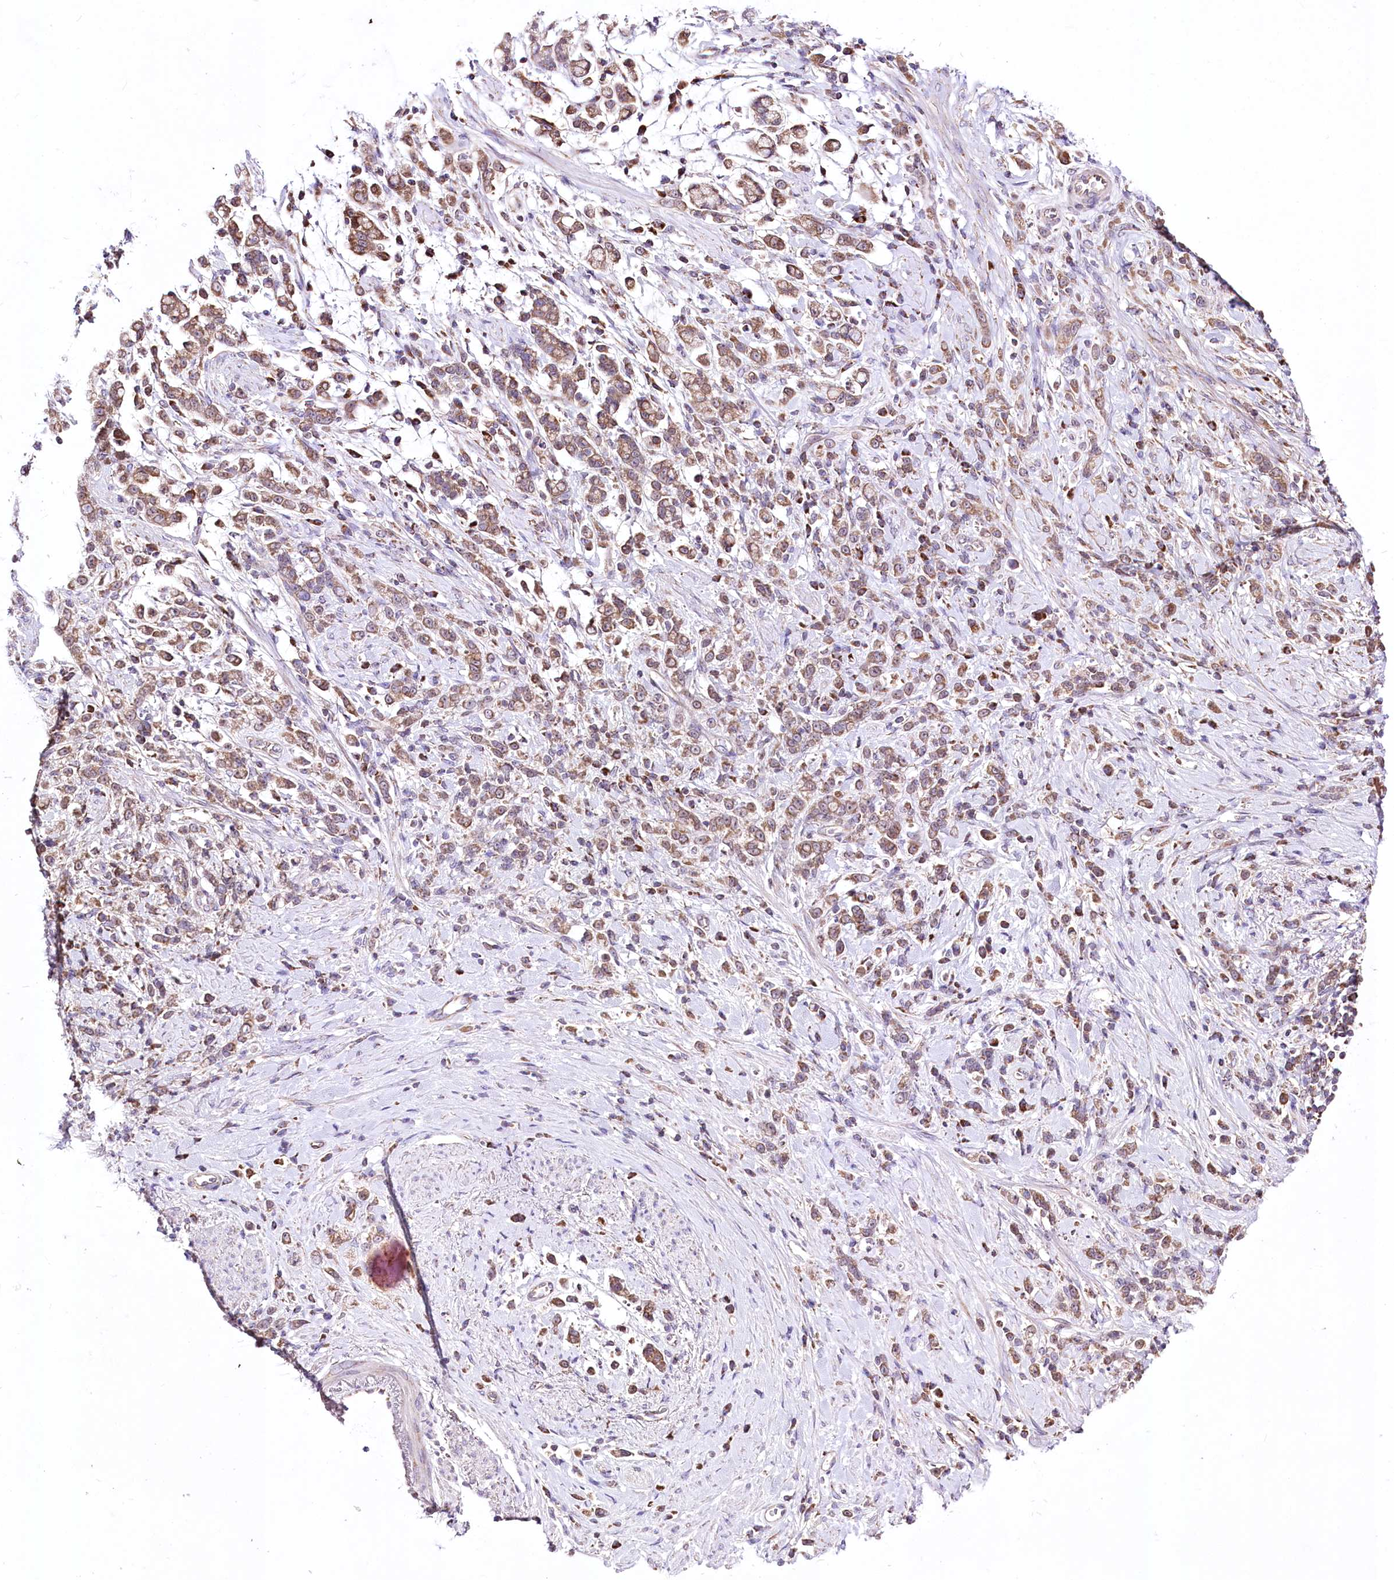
{"staining": {"intensity": "moderate", "quantity": ">75%", "location": "cytoplasmic/membranous"}, "tissue": "stomach cancer", "cell_type": "Tumor cells", "image_type": "cancer", "snomed": [{"axis": "morphology", "description": "Adenocarcinoma, NOS"}, {"axis": "topography", "description": "Stomach"}], "caption": "This micrograph shows stomach cancer stained with immunohistochemistry (IHC) to label a protein in brown. The cytoplasmic/membranous of tumor cells show moderate positivity for the protein. Nuclei are counter-stained blue.", "gene": "ATE1", "patient": {"sex": "female", "age": 60}}